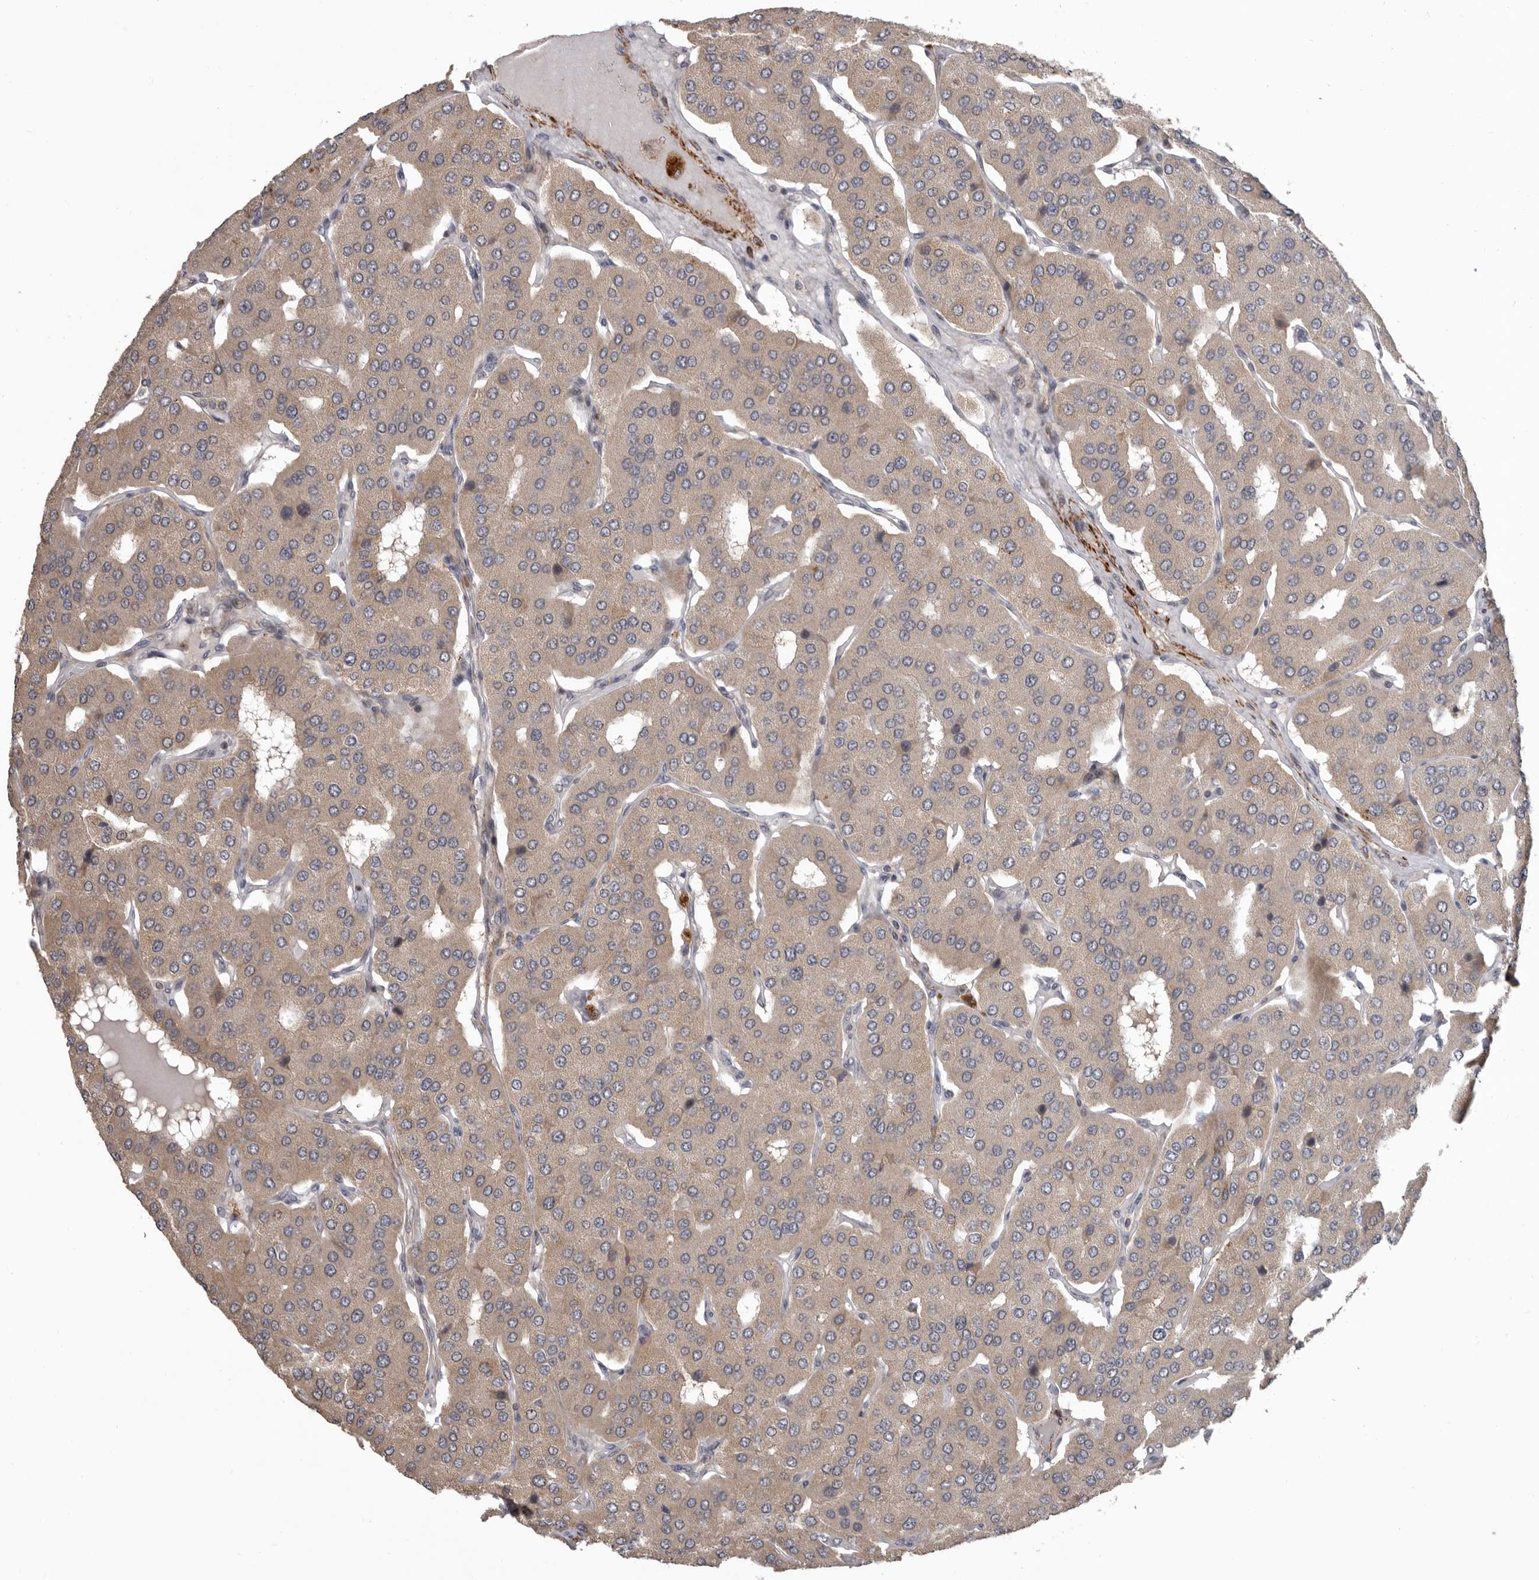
{"staining": {"intensity": "weak", "quantity": ">75%", "location": "cytoplasmic/membranous"}, "tissue": "parathyroid gland", "cell_type": "Glandular cells", "image_type": "normal", "snomed": [{"axis": "morphology", "description": "Normal tissue, NOS"}, {"axis": "morphology", "description": "Adenoma, NOS"}, {"axis": "topography", "description": "Parathyroid gland"}], "caption": "Immunohistochemical staining of normal parathyroid gland demonstrates >75% levels of weak cytoplasmic/membranous protein expression in about >75% of glandular cells.", "gene": "FGFR4", "patient": {"sex": "female", "age": 86}}